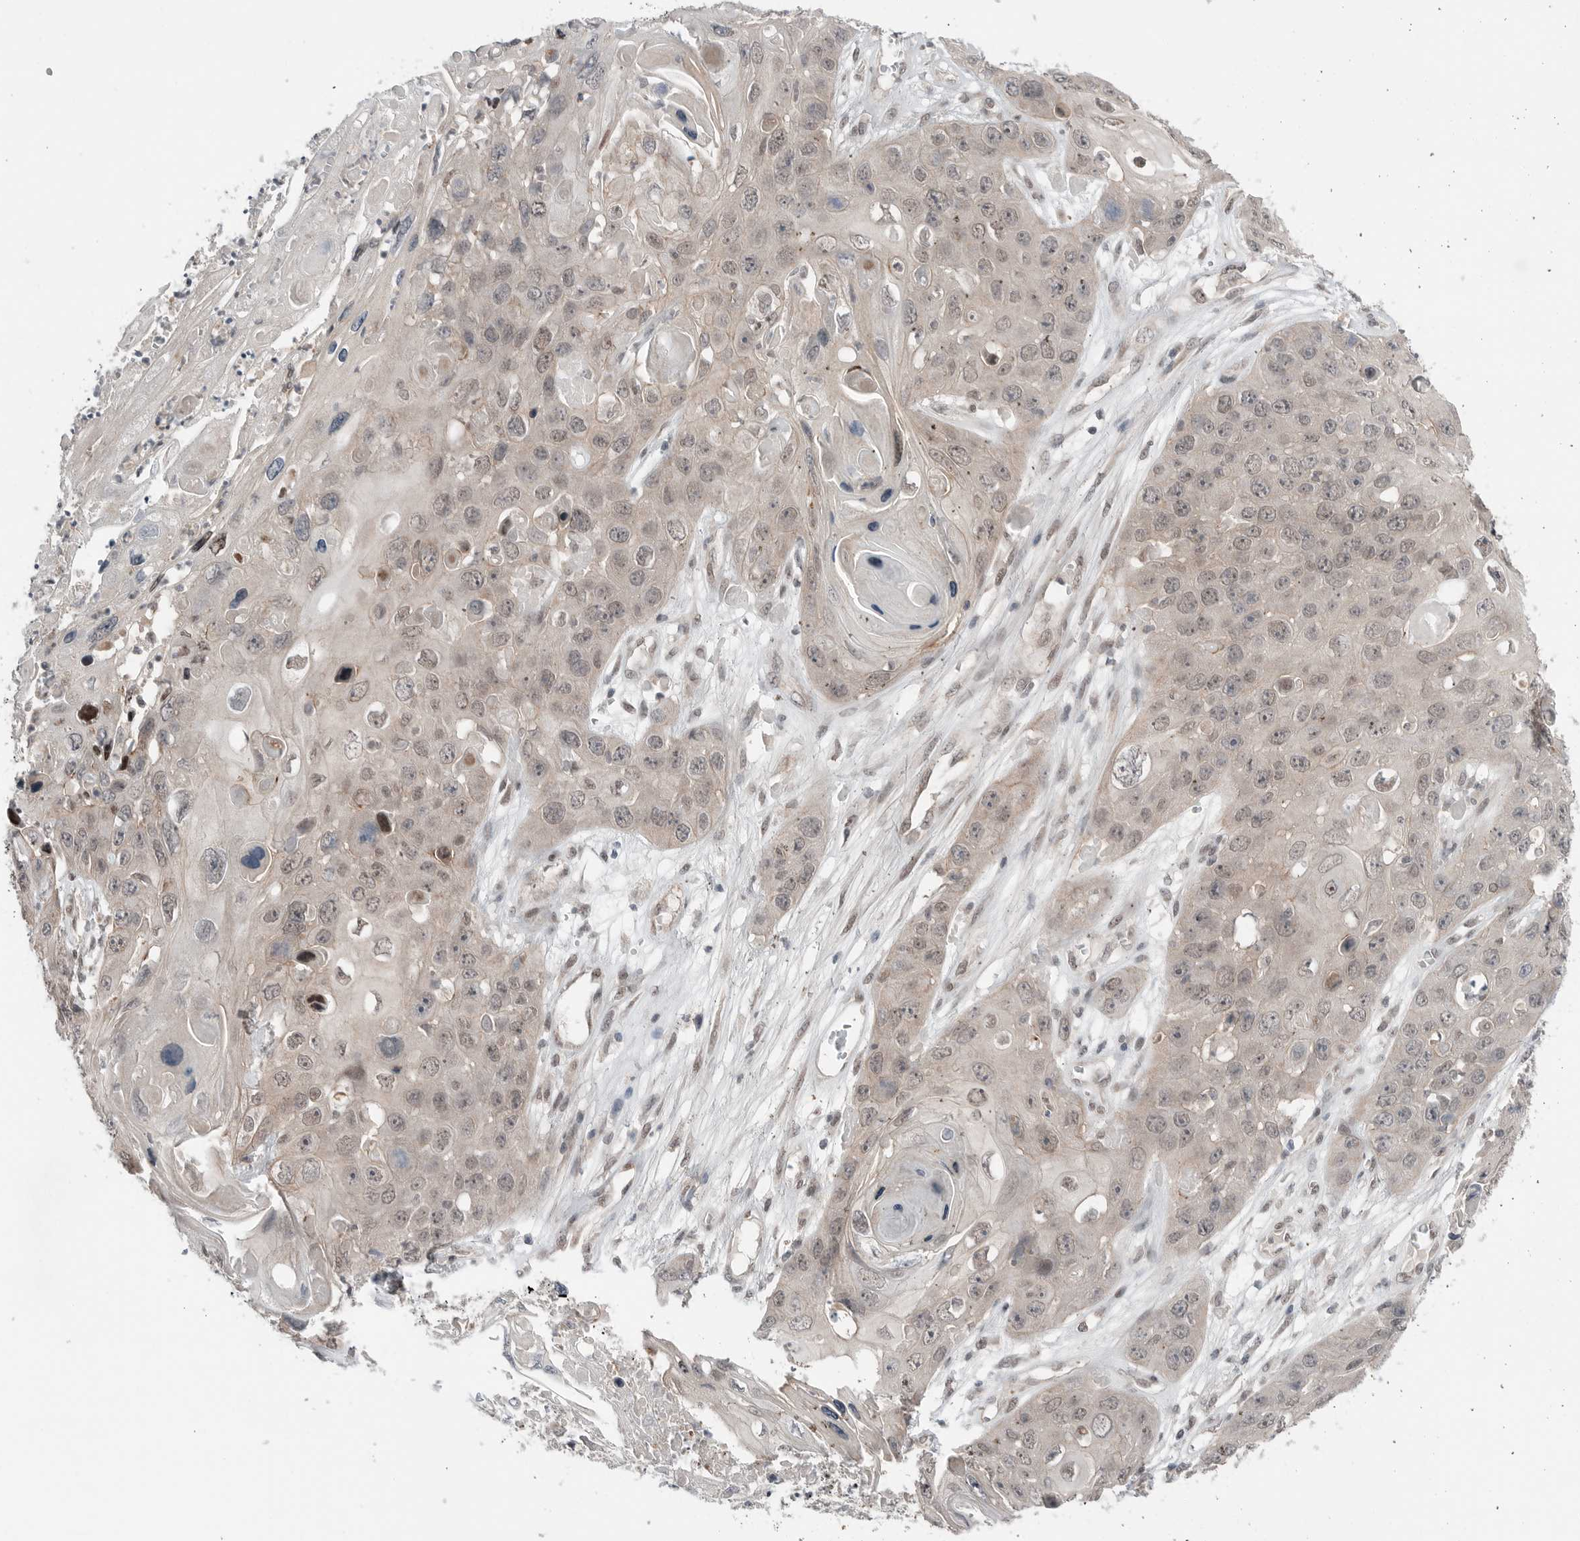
{"staining": {"intensity": "weak", "quantity": "25%-75%", "location": "nuclear"}, "tissue": "skin cancer", "cell_type": "Tumor cells", "image_type": "cancer", "snomed": [{"axis": "morphology", "description": "Squamous cell carcinoma, NOS"}, {"axis": "topography", "description": "Skin"}], "caption": "Immunohistochemistry (IHC) image of human skin cancer (squamous cell carcinoma) stained for a protein (brown), which shows low levels of weak nuclear positivity in approximately 25%-75% of tumor cells.", "gene": "NTAQ1", "patient": {"sex": "male", "age": 55}}